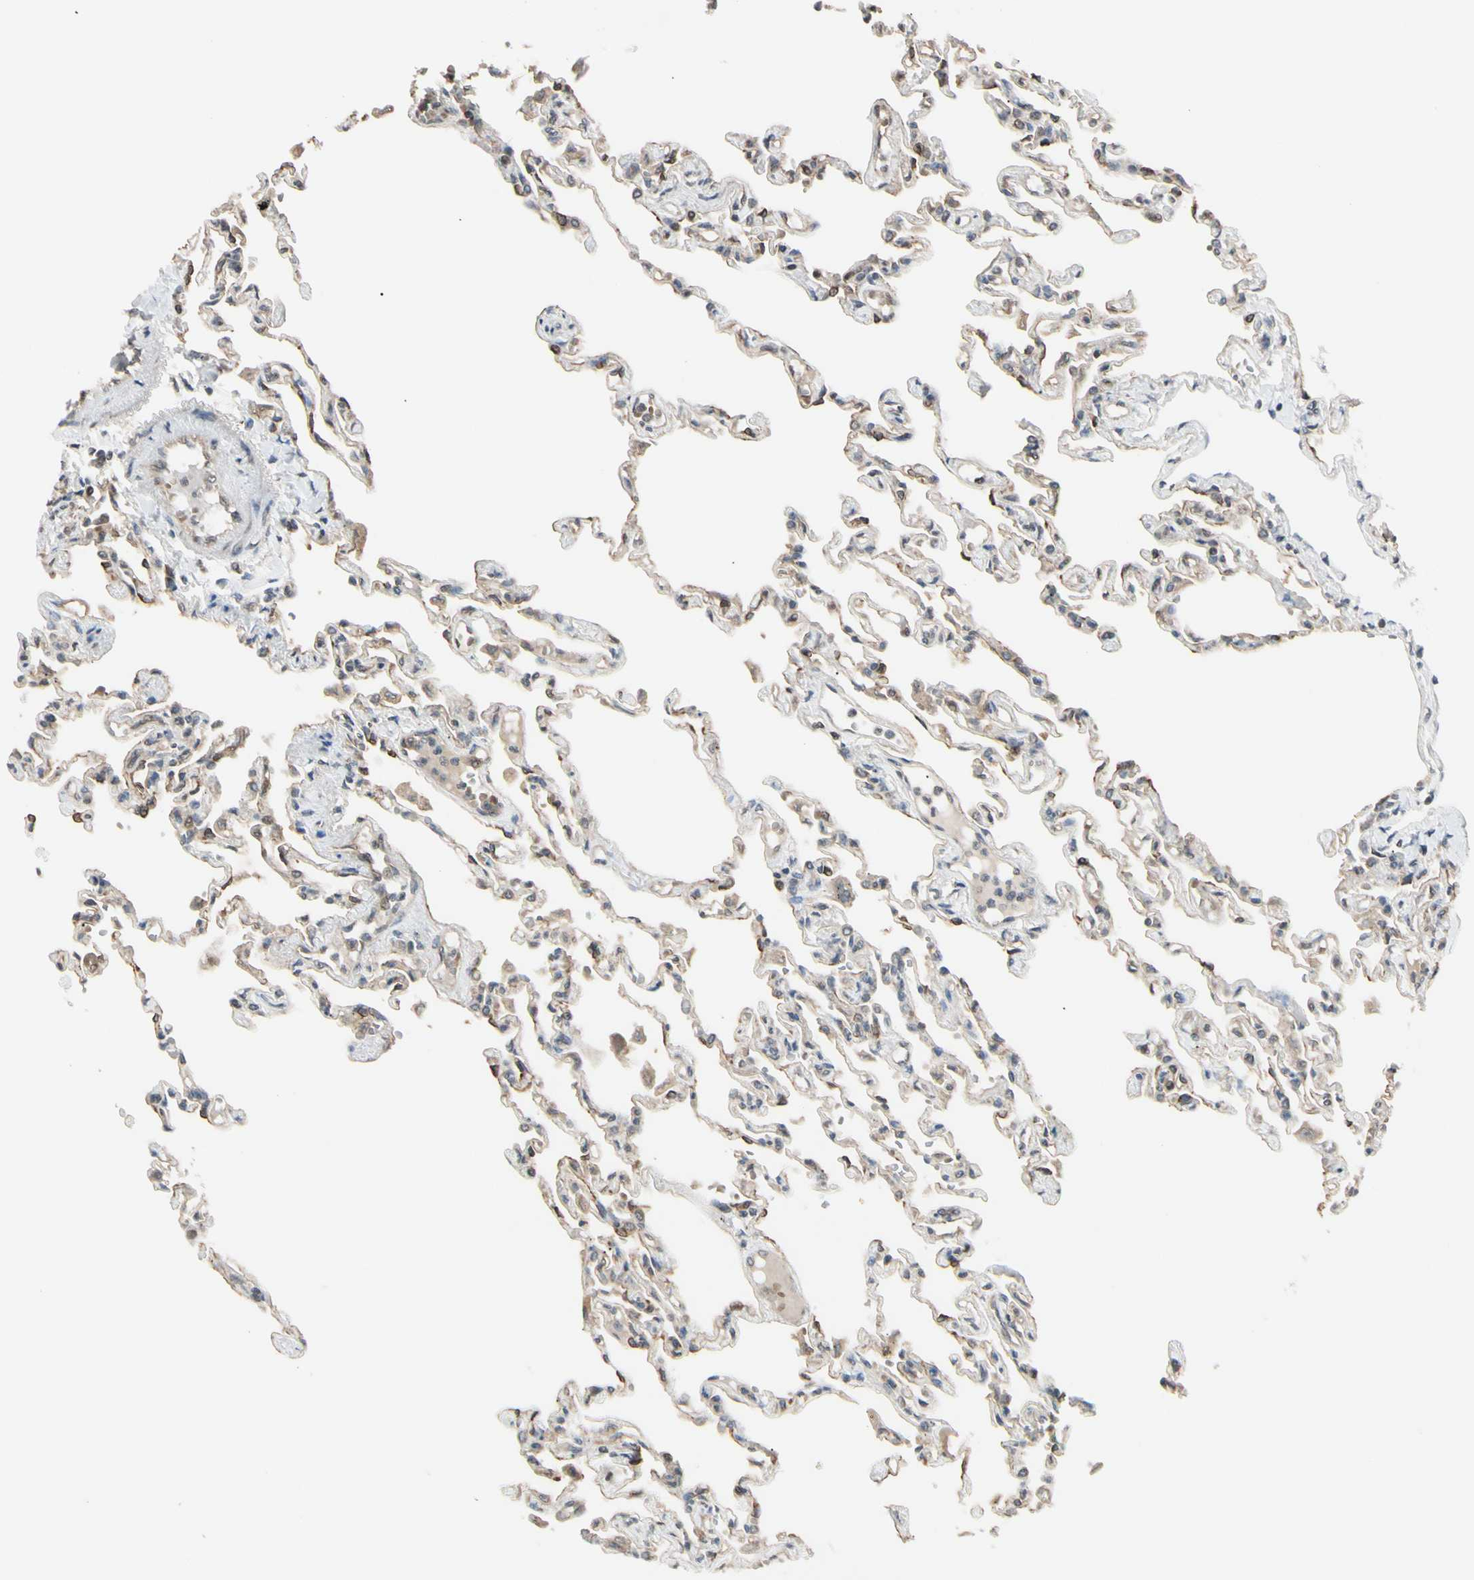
{"staining": {"intensity": "weak", "quantity": "25%-75%", "location": "cytoplasmic/membranous"}, "tissue": "lung", "cell_type": "Alveolar cells", "image_type": "normal", "snomed": [{"axis": "morphology", "description": "Normal tissue, NOS"}, {"axis": "topography", "description": "Lung"}], "caption": "DAB (3,3'-diaminobenzidine) immunohistochemical staining of unremarkable human lung shows weak cytoplasmic/membranous protein expression in approximately 25%-75% of alveolar cells.", "gene": "FGF10", "patient": {"sex": "male", "age": 21}}